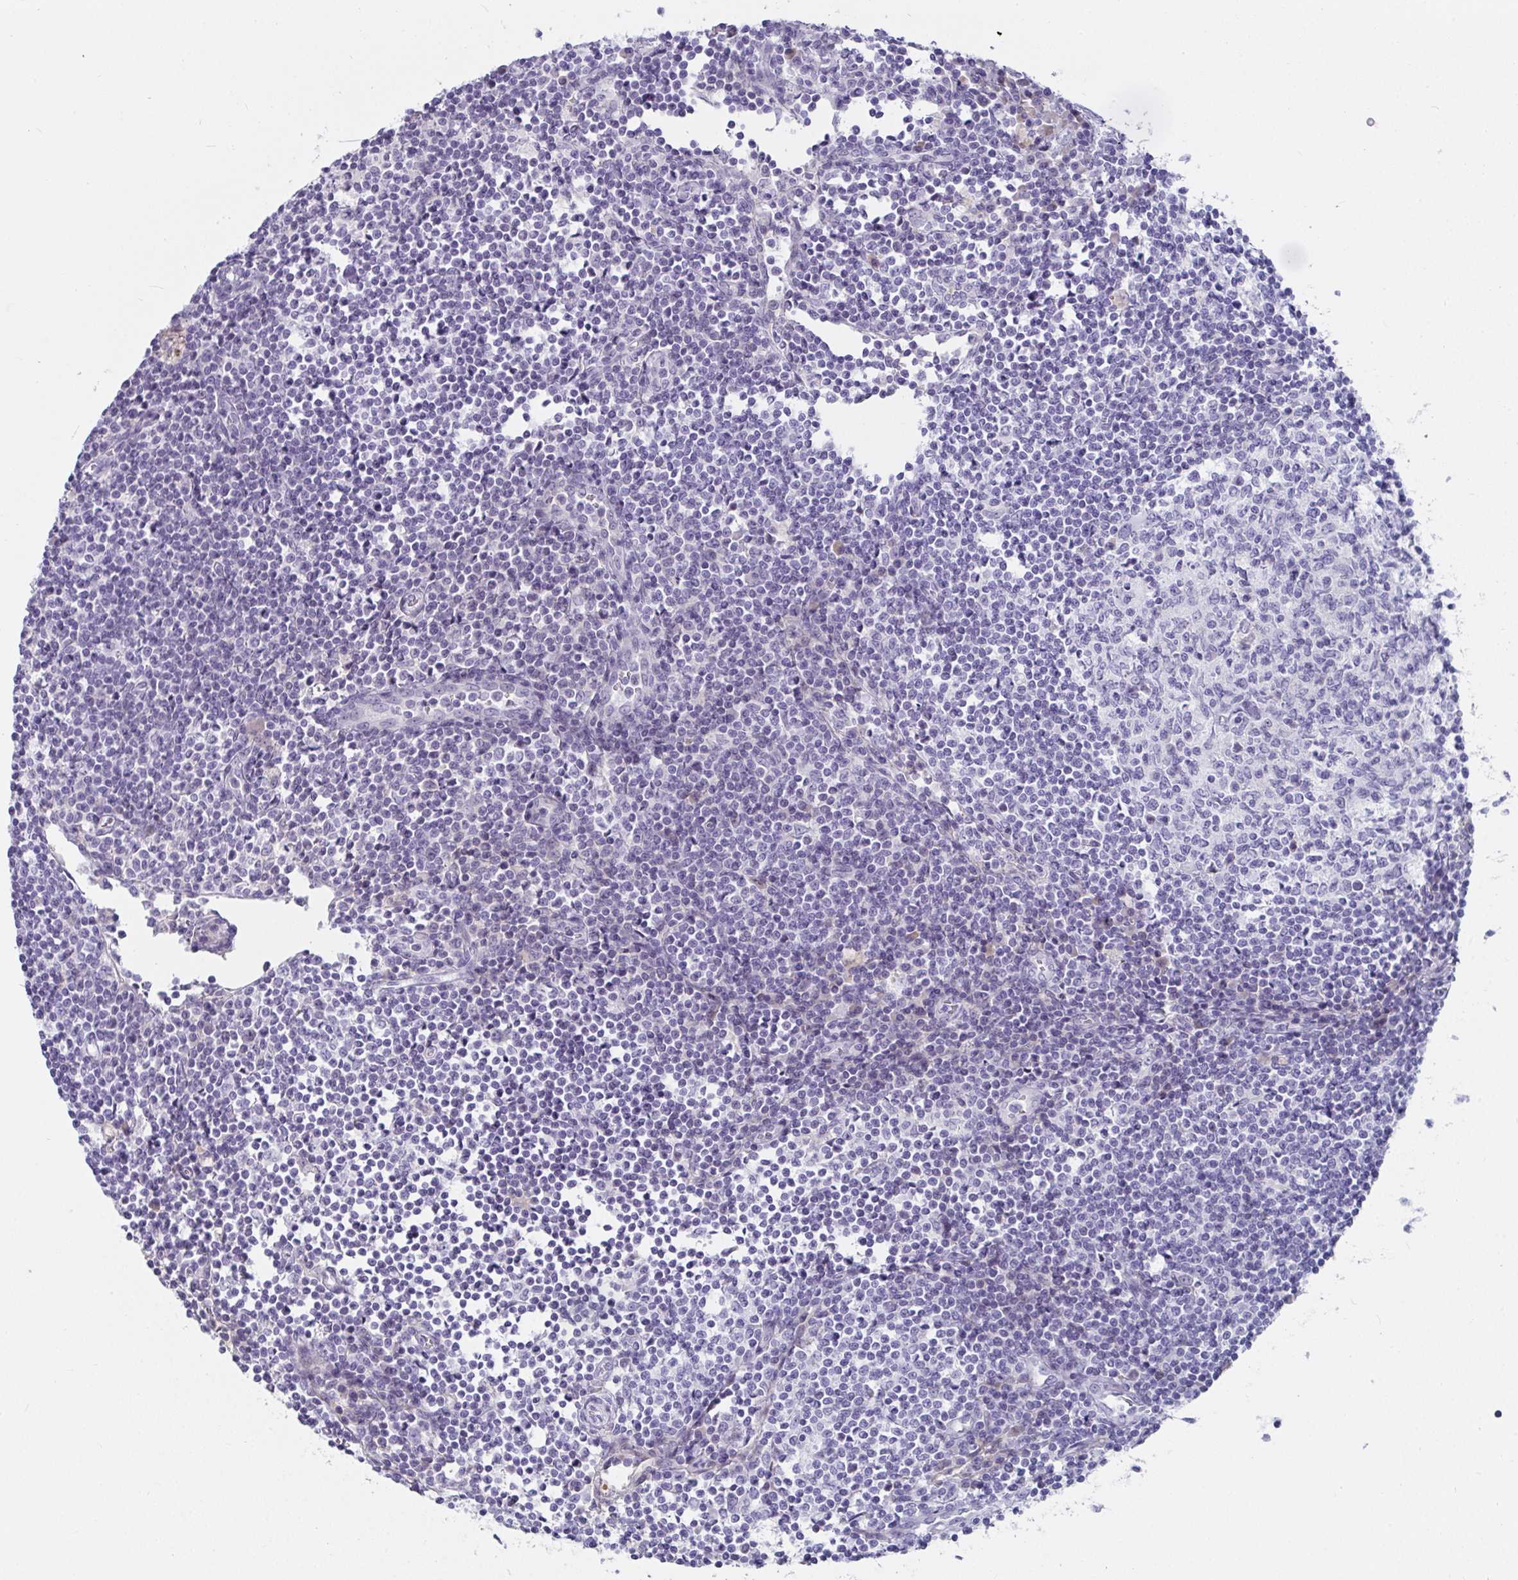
{"staining": {"intensity": "negative", "quantity": "none", "location": "none"}, "tissue": "lymph node", "cell_type": "Germinal center cells", "image_type": "normal", "snomed": [{"axis": "morphology", "description": "Normal tissue, NOS"}, {"axis": "topography", "description": "Lymph node"}], "caption": "IHC of benign human lymph node reveals no positivity in germinal center cells.", "gene": "NPY", "patient": {"sex": "male", "age": 67}}